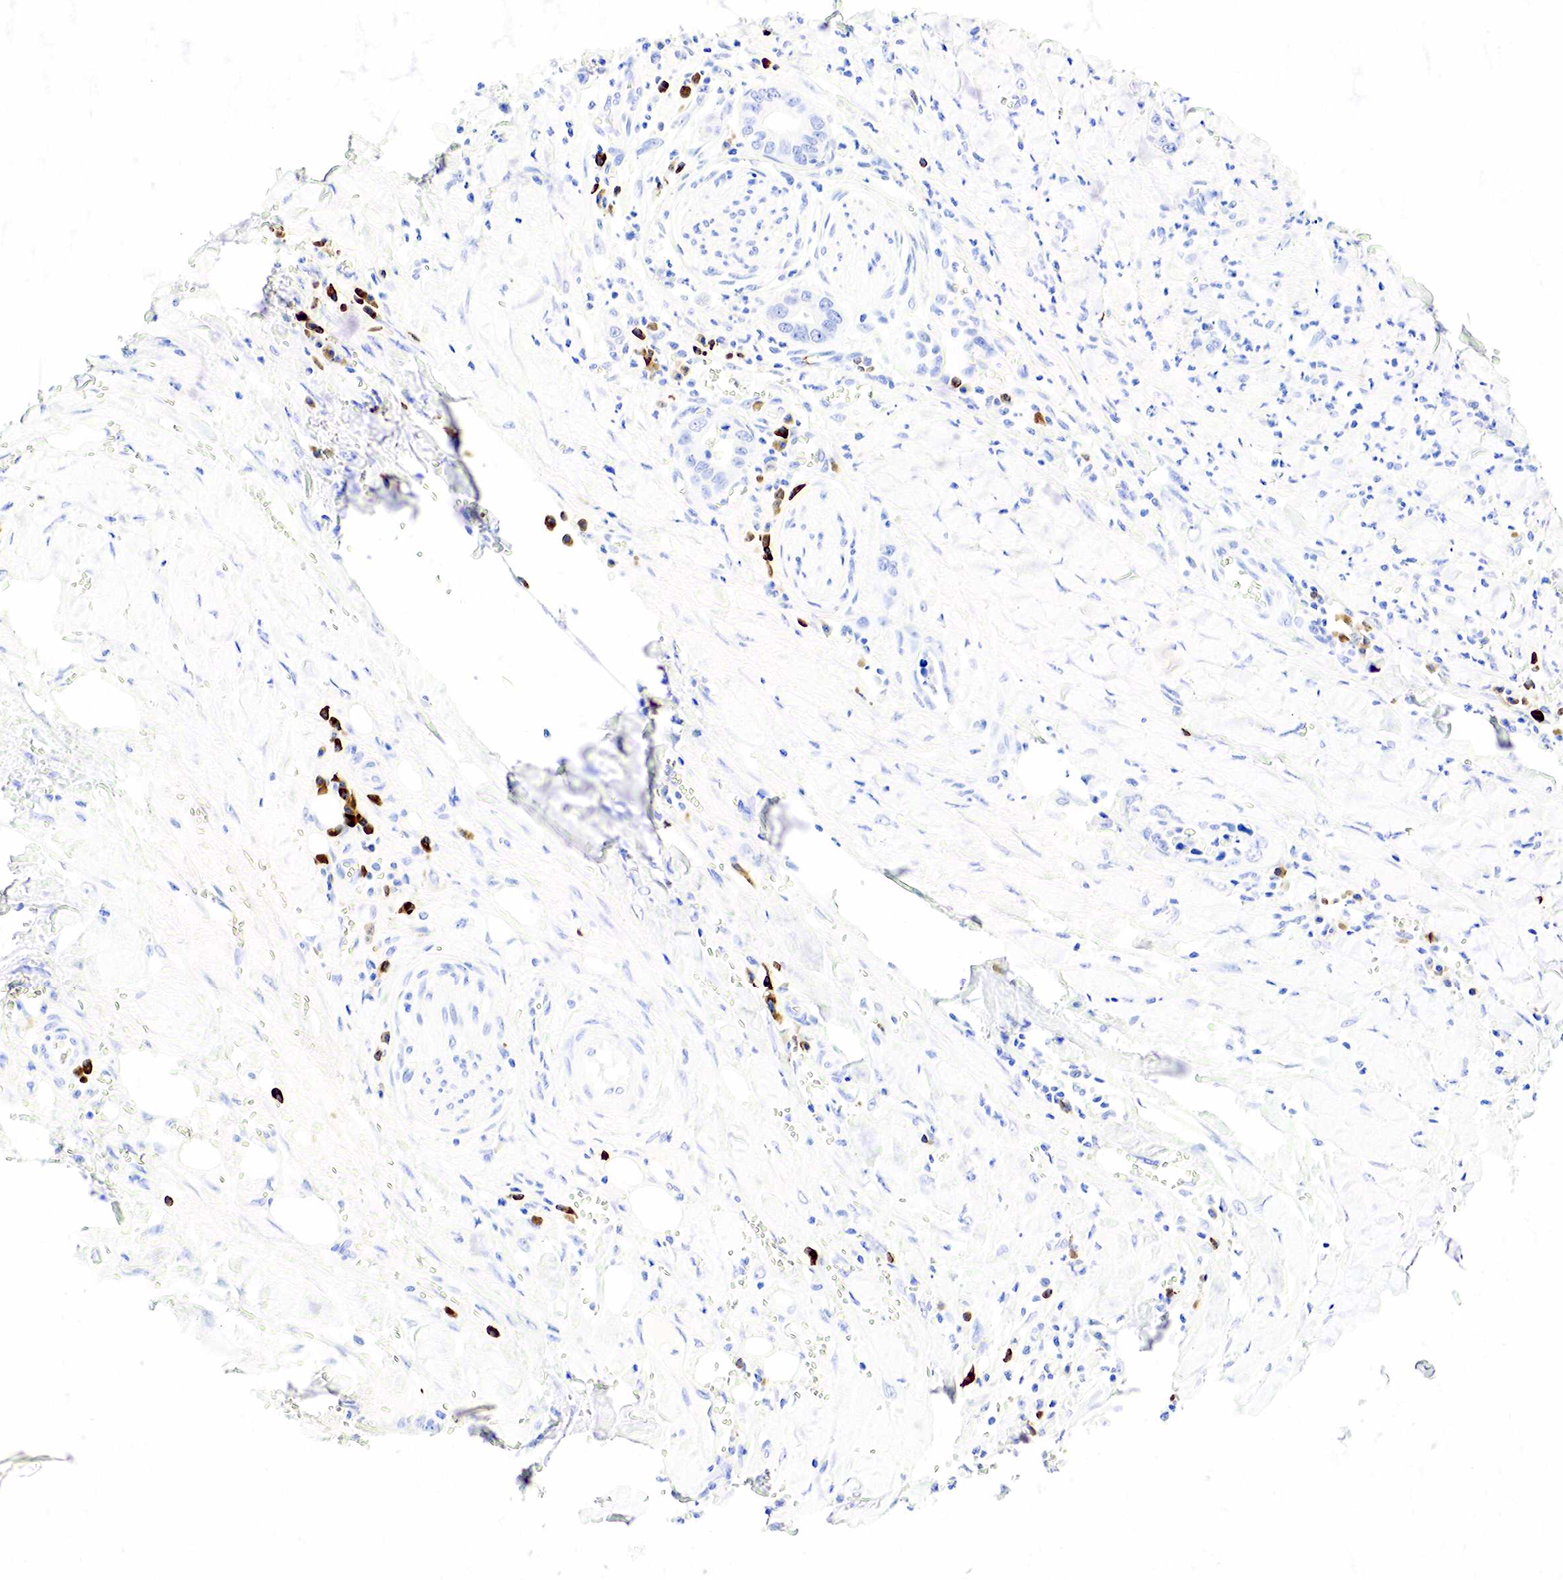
{"staining": {"intensity": "negative", "quantity": "none", "location": "none"}, "tissue": "pancreatic cancer", "cell_type": "Tumor cells", "image_type": "cancer", "snomed": [{"axis": "morphology", "description": "Adenocarcinoma, NOS"}, {"axis": "topography", "description": "Pancreas"}], "caption": "There is no significant expression in tumor cells of adenocarcinoma (pancreatic).", "gene": "CD79A", "patient": {"sex": "male", "age": 69}}